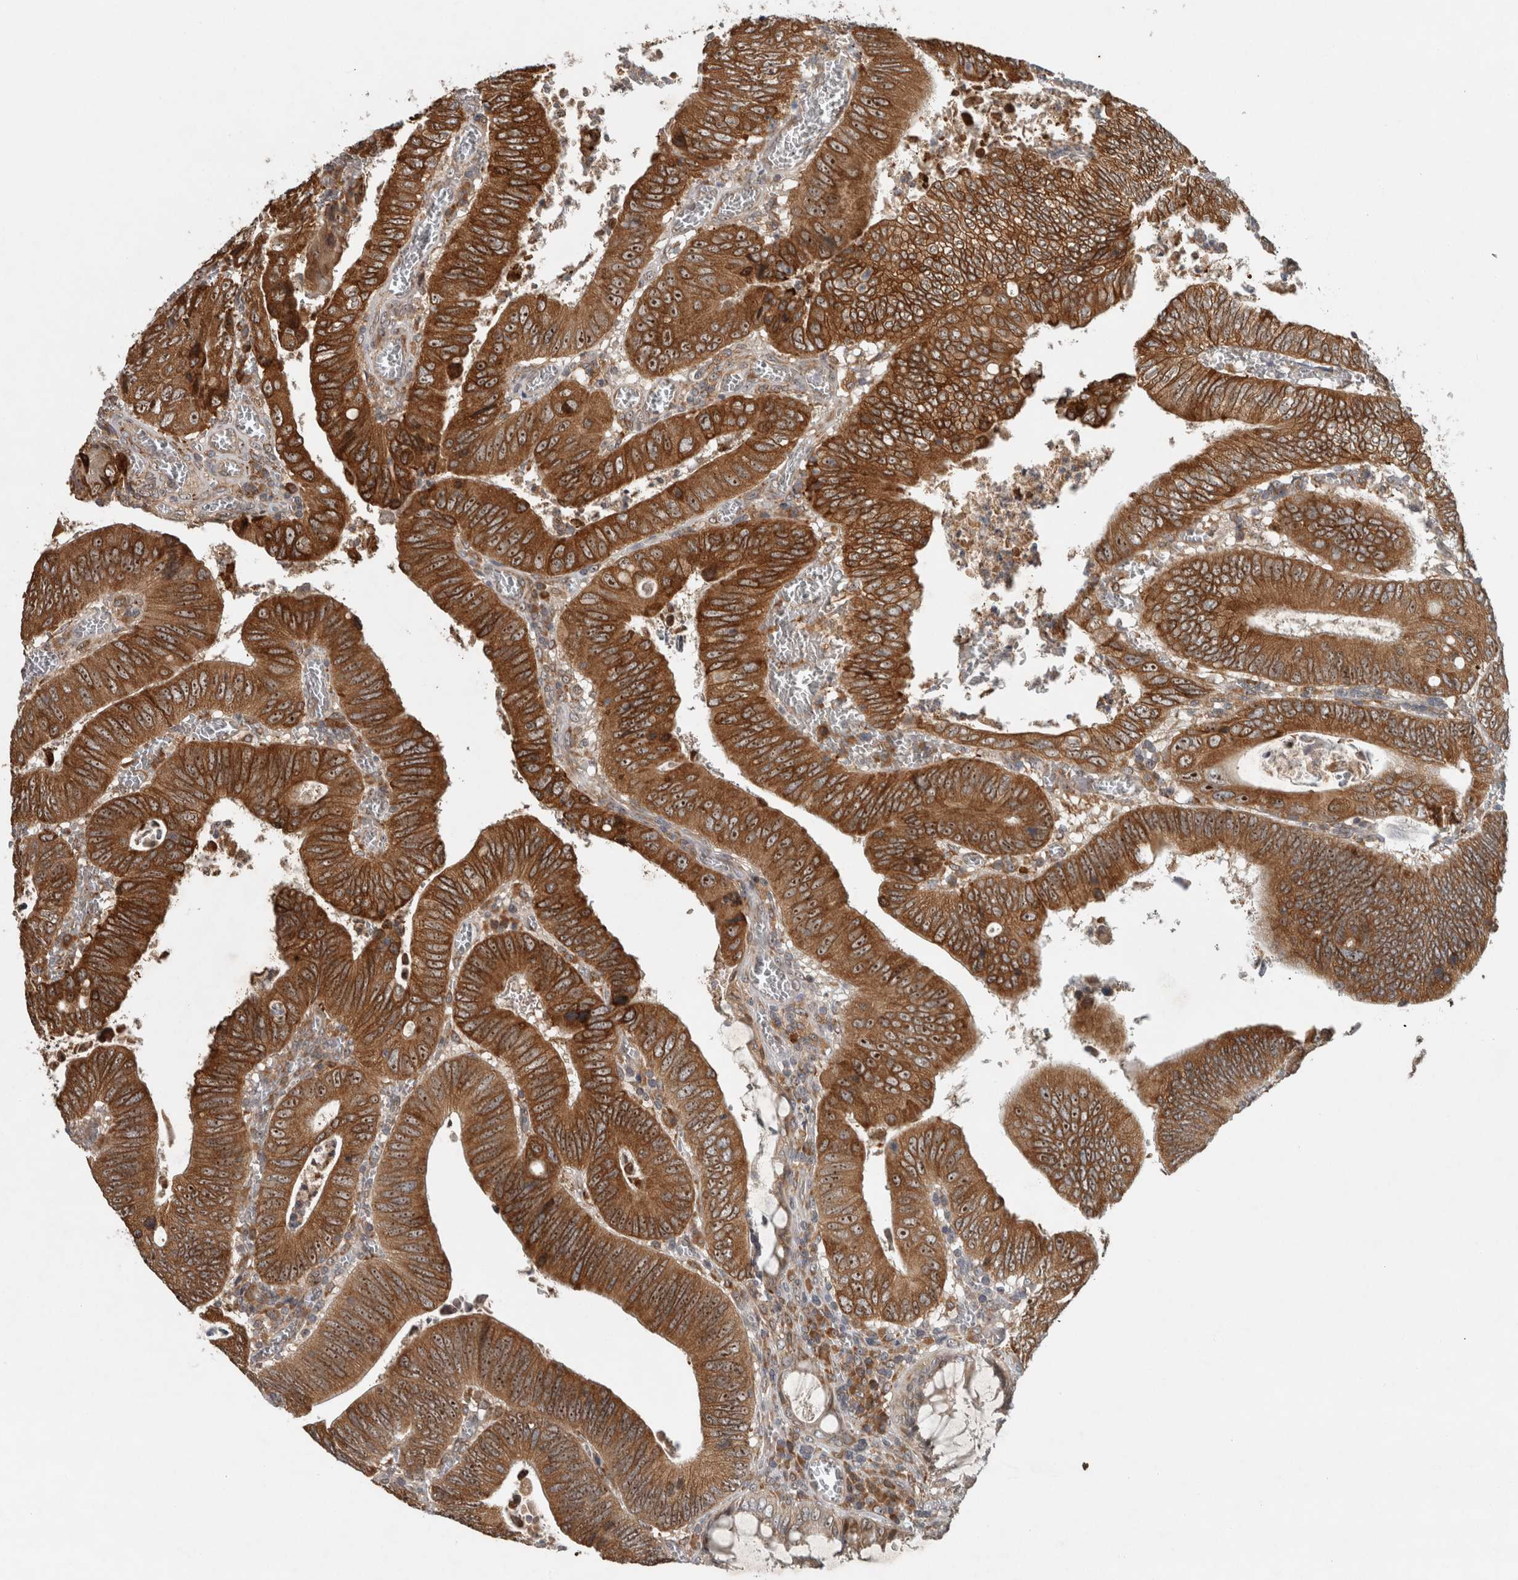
{"staining": {"intensity": "strong", "quantity": ">75%", "location": "cytoplasmic/membranous,nuclear"}, "tissue": "colorectal cancer", "cell_type": "Tumor cells", "image_type": "cancer", "snomed": [{"axis": "morphology", "description": "Inflammation, NOS"}, {"axis": "morphology", "description": "Adenocarcinoma, NOS"}, {"axis": "topography", "description": "Colon"}], "caption": "The immunohistochemical stain highlights strong cytoplasmic/membranous and nuclear positivity in tumor cells of colorectal cancer (adenocarcinoma) tissue.", "gene": "GPR137B", "patient": {"sex": "male", "age": 72}}